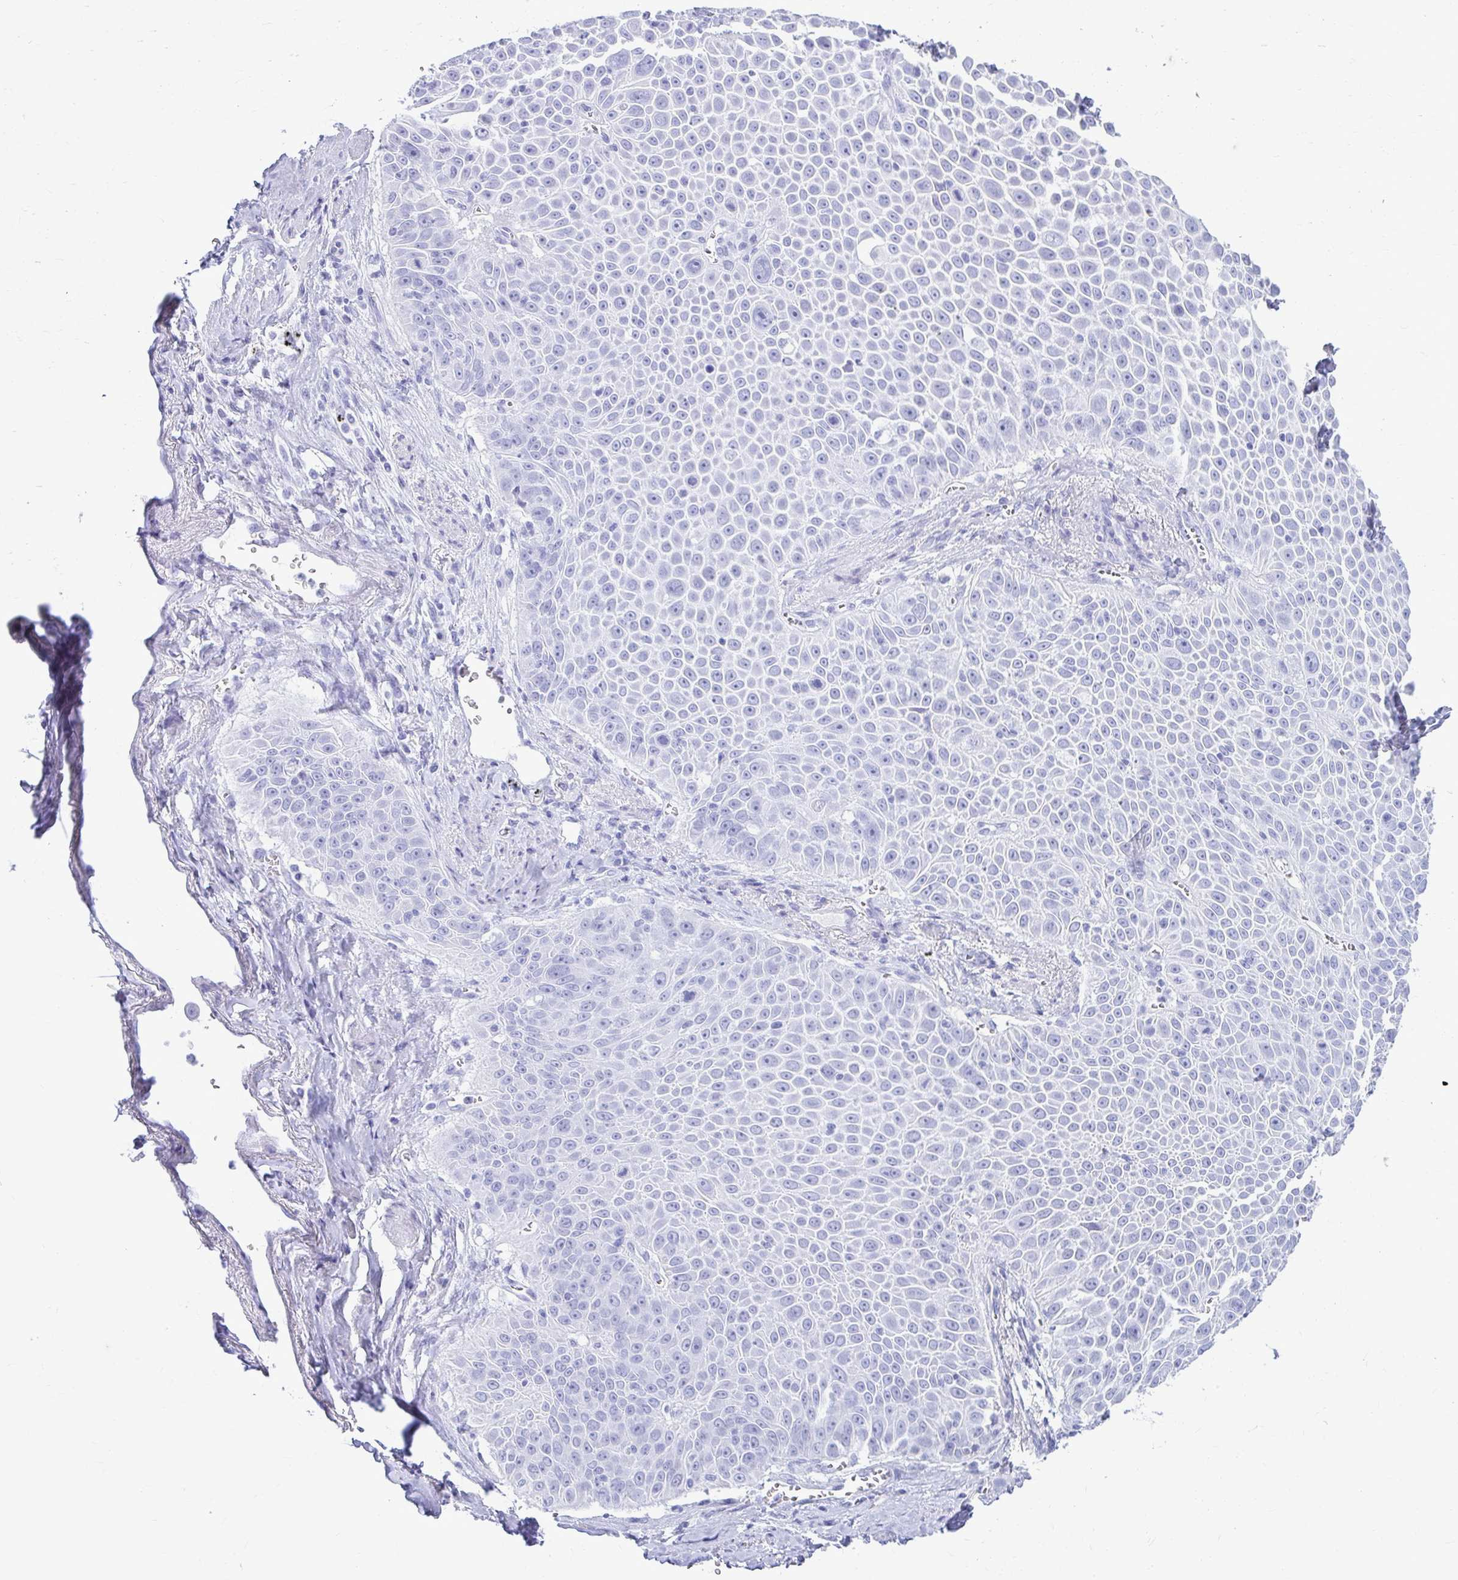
{"staining": {"intensity": "negative", "quantity": "none", "location": "none"}, "tissue": "lung cancer", "cell_type": "Tumor cells", "image_type": "cancer", "snomed": [{"axis": "morphology", "description": "Squamous cell carcinoma, NOS"}, {"axis": "morphology", "description": "Squamous cell carcinoma, metastatic, NOS"}, {"axis": "topography", "description": "Lymph node"}, {"axis": "topography", "description": "Lung"}], "caption": "DAB immunohistochemical staining of human lung cancer (squamous cell carcinoma) reveals no significant staining in tumor cells.", "gene": "ATP4B", "patient": {"sex": "female", "age": 62}}